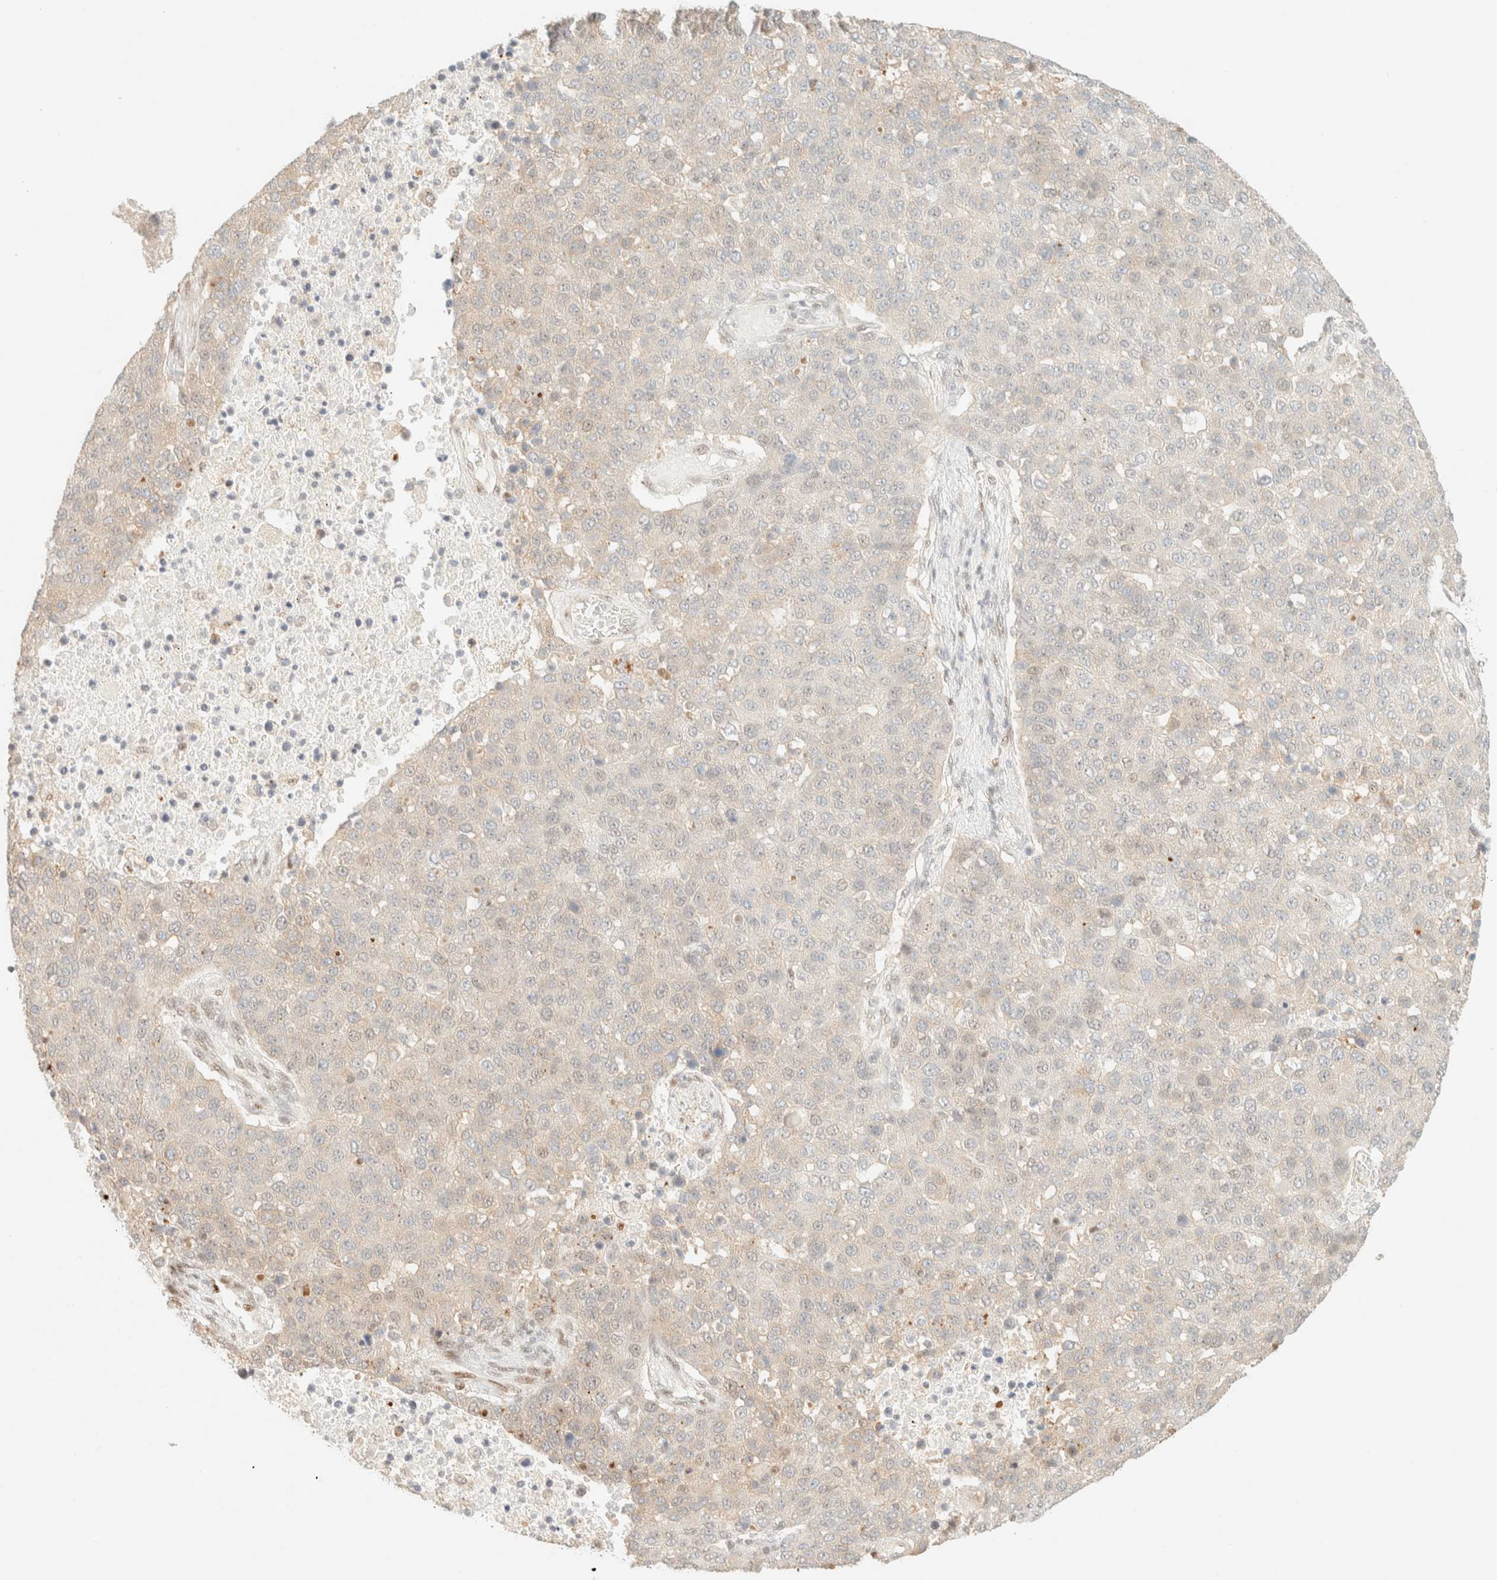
{"staining": {"intensity": "weak", "quantity": "<25%", "location": "cytoplasmic/membranous"}, "tissue": "pancreatic cancer", "cell_type": "Tumor cells", "image_type": "cancer", "snomed": [{"axis": "morphology", "description": "Adenocarcinoma, NOS"}, {"axis": "topography", "description": "Pancreas"}], "caption": "Image shows no significant protein staining in tumor cells of pancreatic cancer (adenocarcinoma). The staining is performed using DAB (3,3'-diaminobenzidine) brown chromogen with nuclei counter-stained in using hematoxylin.", "gene": "TSR1", "patient": {"sex": "female", "age": 61}}